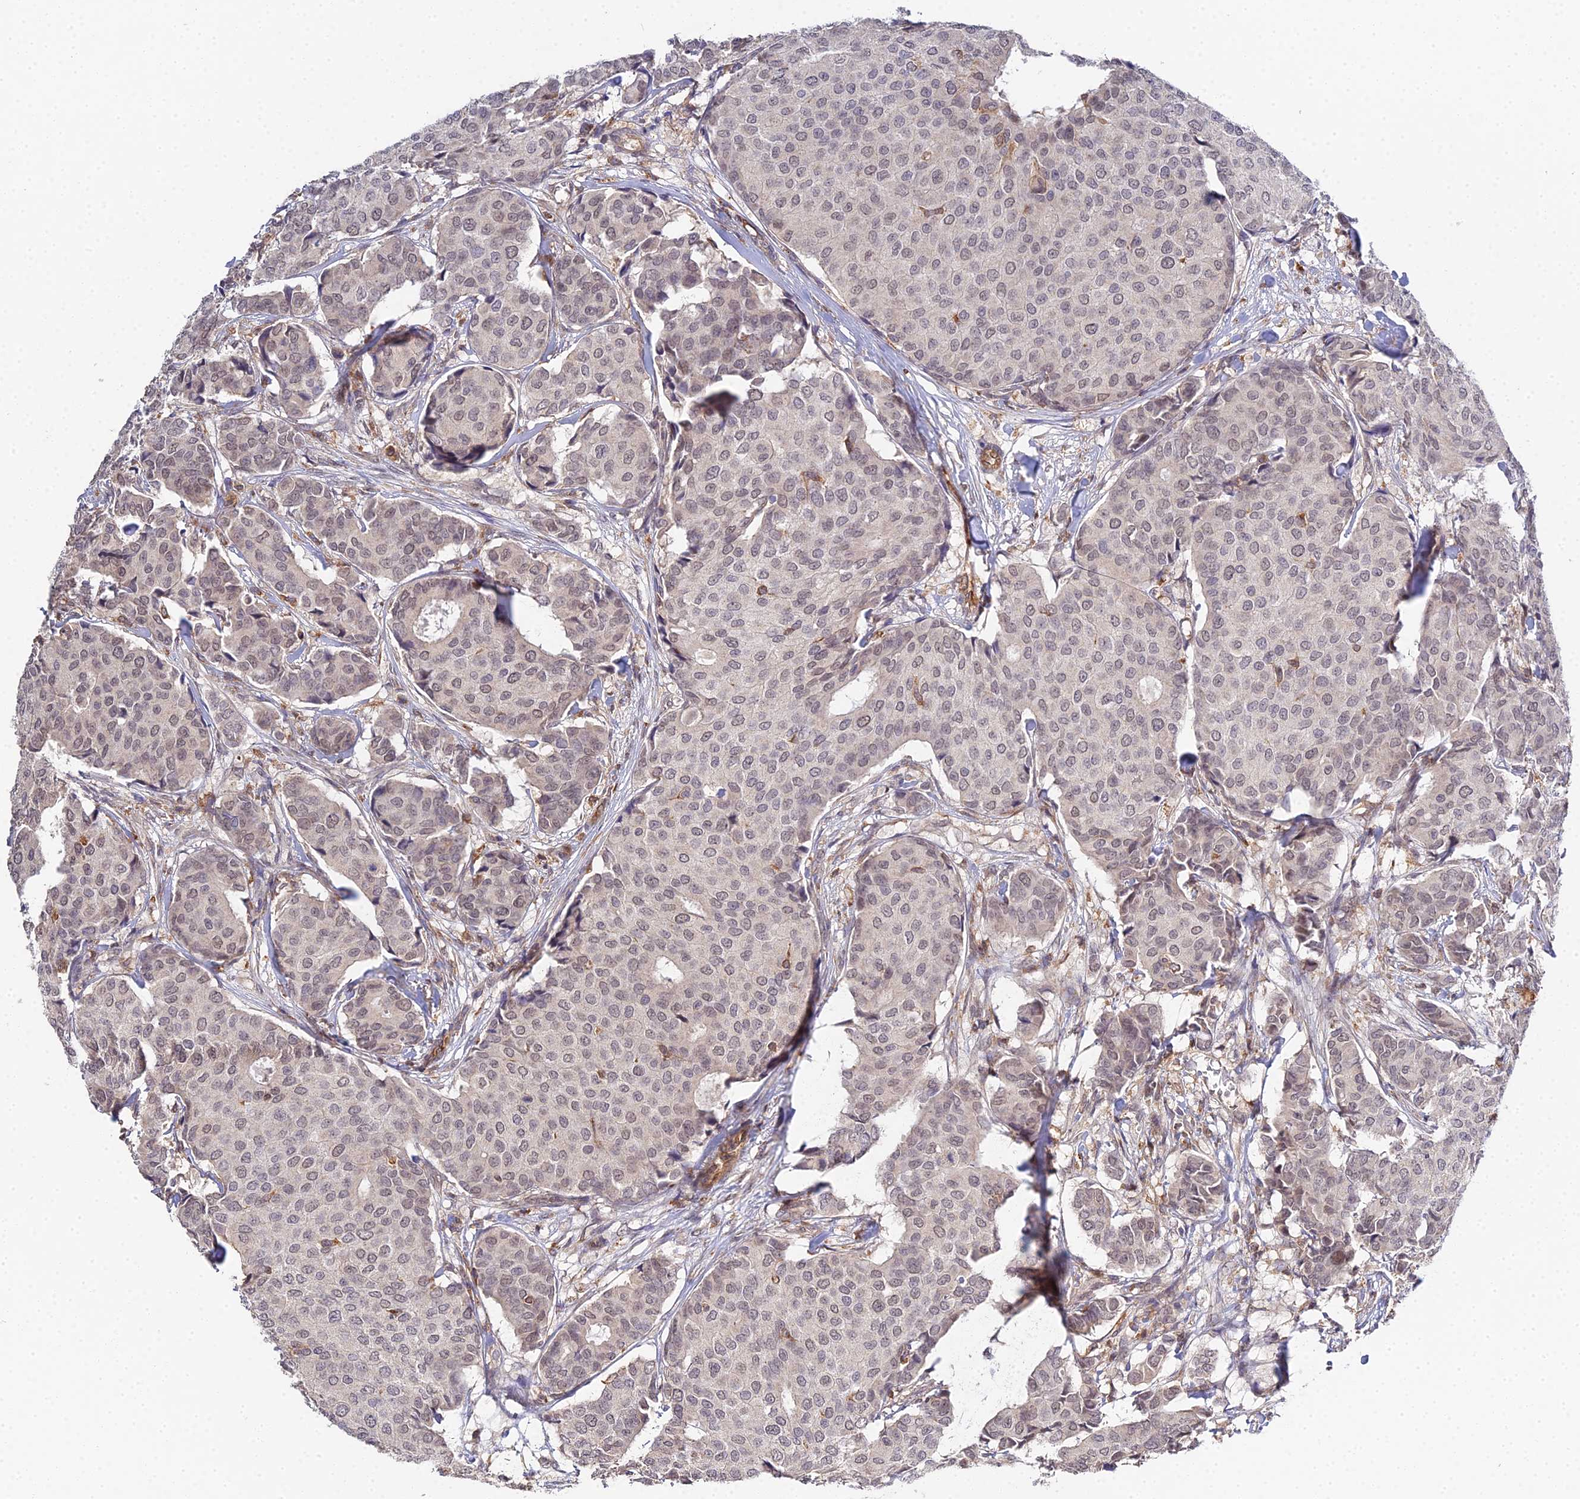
{"staining": {"intensity": "weak", "quantity": ">75%", "location": "nuclear"}, "tissue": "breast cancer", "cell_type": "Tumor cells", "image_type": "cancer", "snomed": [{"axis": "morphology", "description": "Duct carcinoma"}, {"axis": "topography", "description": "Breast"}], "caption": "Breast cancer (intraductal carcinoma) was stained to show a protein in brown. There is low levels of weak nuclear positivity in approximately >75% of tumor cells. (Brightfield microscopy of DAB IHC at high magnification).", "gene": "TPRX1", "patient": {"sex": "female", "age": 75}}